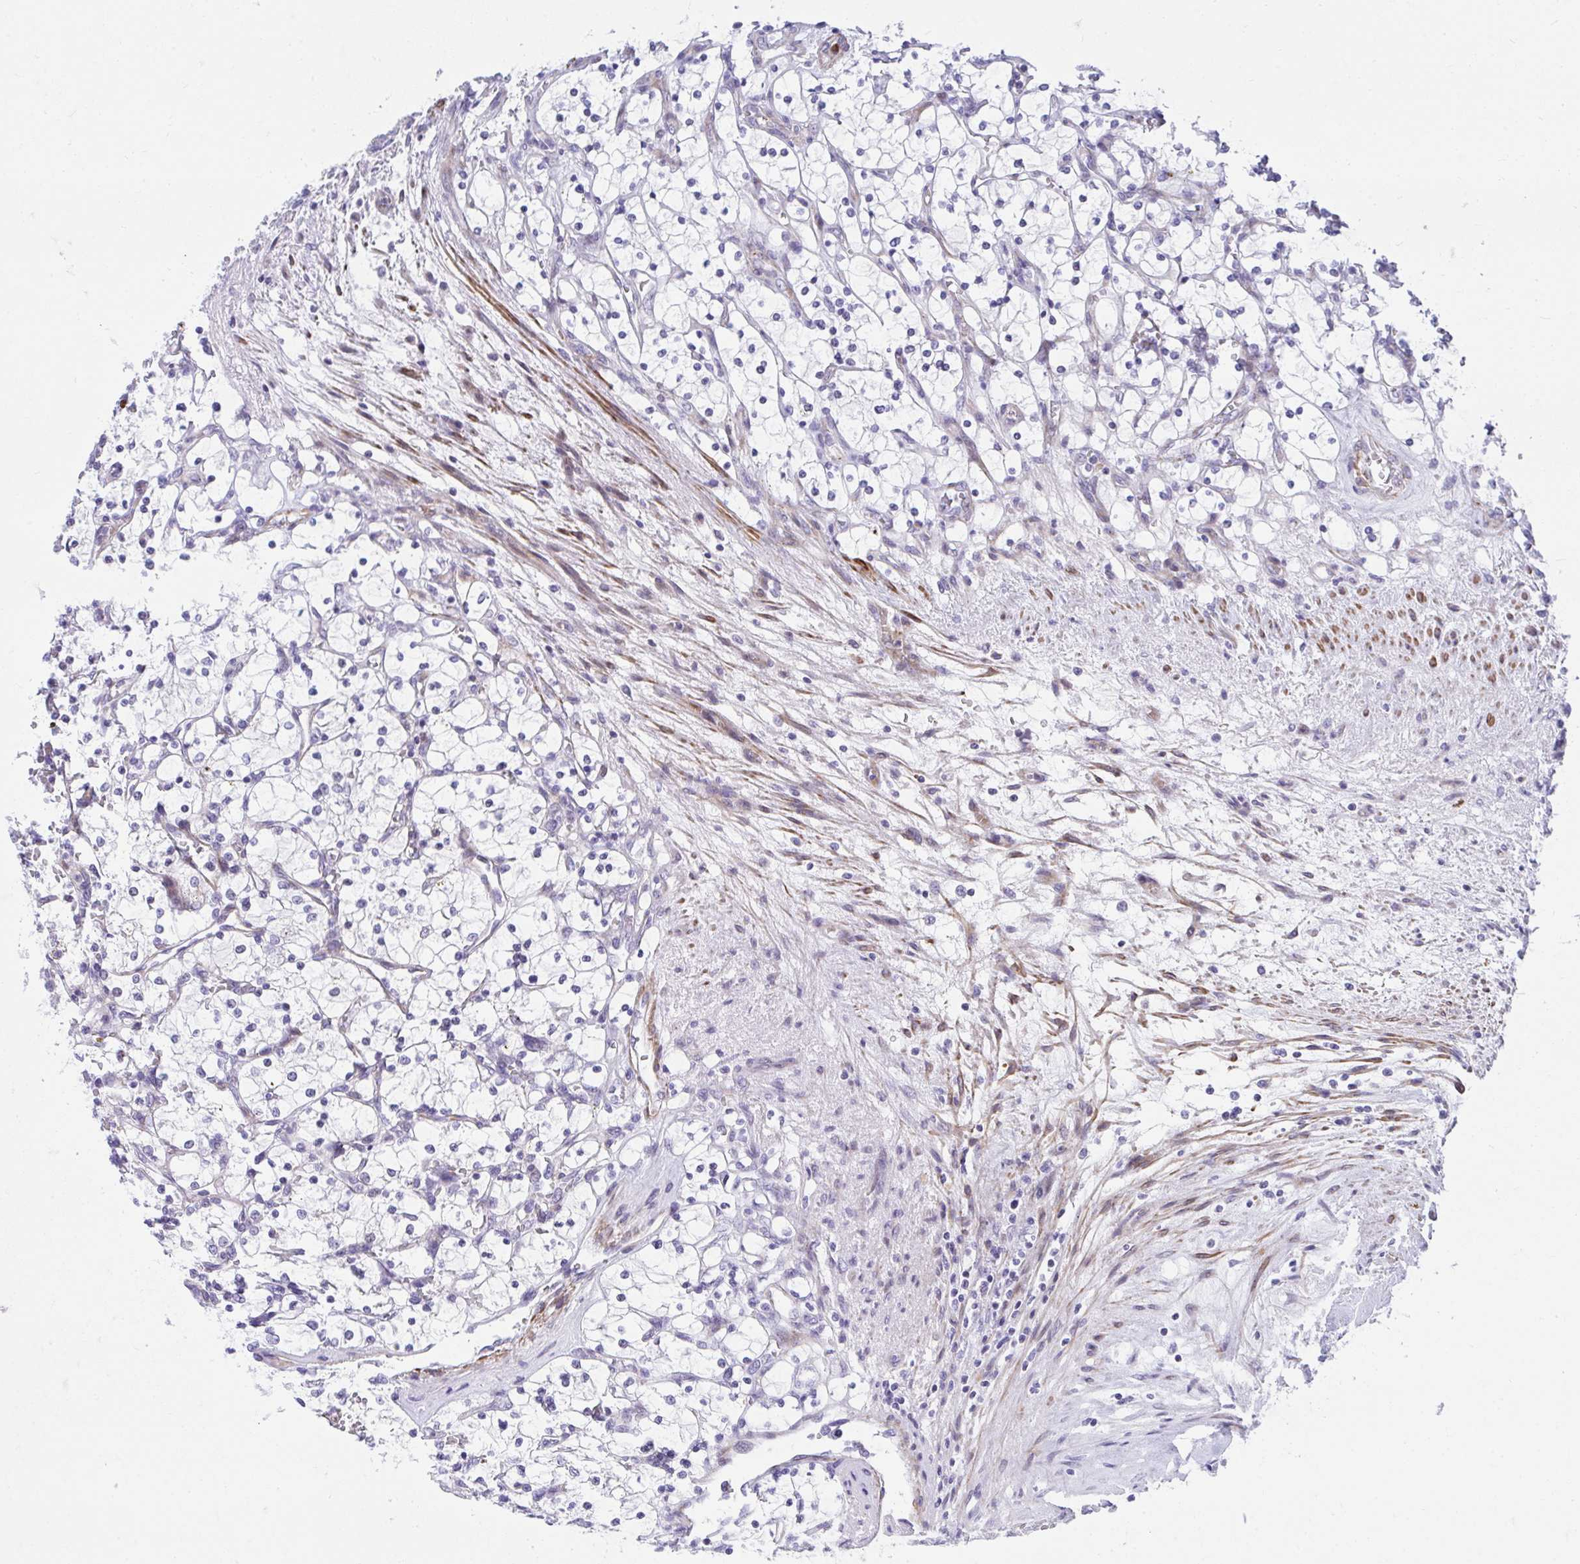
{"staining": {"intensity": "negative", "quantity": "none", "location": "none"}, "tissue": "renal cancer", "cell_type": "Tumor cells", "image_type": "cancer", "snomed": [{"axis": "morphology", "description": "Adenocarcinoma, NOS"}, {"axis": "topography", "description": "Kidney"}], "caption": "Immunohistochemistry image of neoplastic tissue: renal adenocarcinoma stained with DAB (3,3'-diaminobenzidine) displays no significant protein positivity in tumor cells.", "gene": "CSTB", "patient": {"sex": "female", "age": 69}}